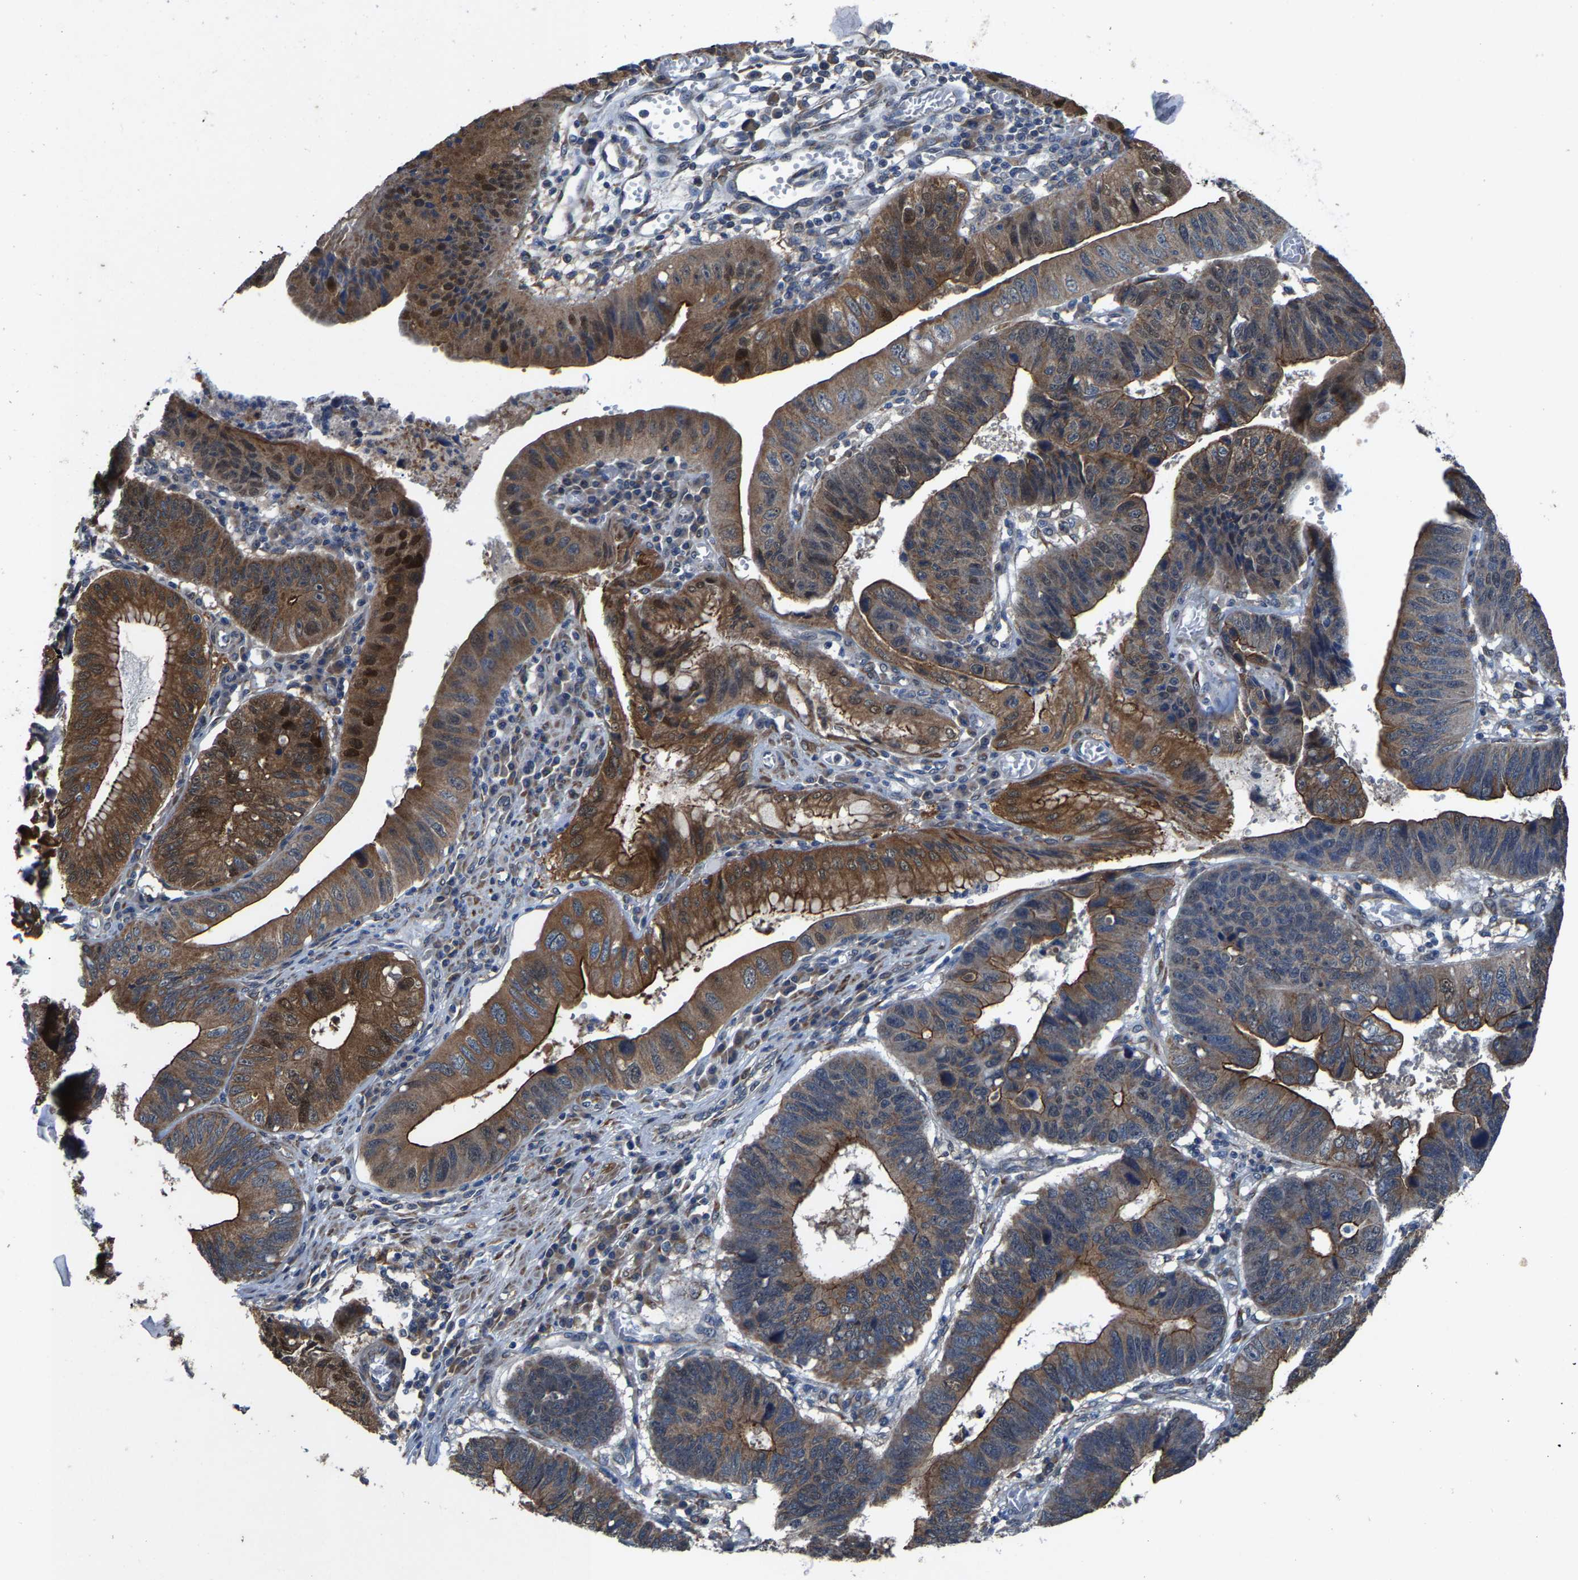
{"staining": {"intensity": "moderate", "quantity": ">75%", "location": "cytoplasmic/membranous,nuclear"}, "tissue": "stomach cancer", "cell_type": "Tumor cells", "image_type": "cancer", "snomed": [{"axis": "morphology", "description": "Adenocarcinoma, NOS"}, {"axis": "topography", "description": "Stomach"}], "caption": "Brown immunohistochemical staining in stomach cancer displays moderate cytoplasmic/membranous and nuclear staining in about >75% of tumor cells. The staining was performed using DAB (3,3'-diaminobenzidine) to visualize the protein expression in brown, while the nuclei were stained in blue with hematoxylin (Magnification: 20x).", "gene": "PDP1", "patient": {"sex": "male", "age": 59}}